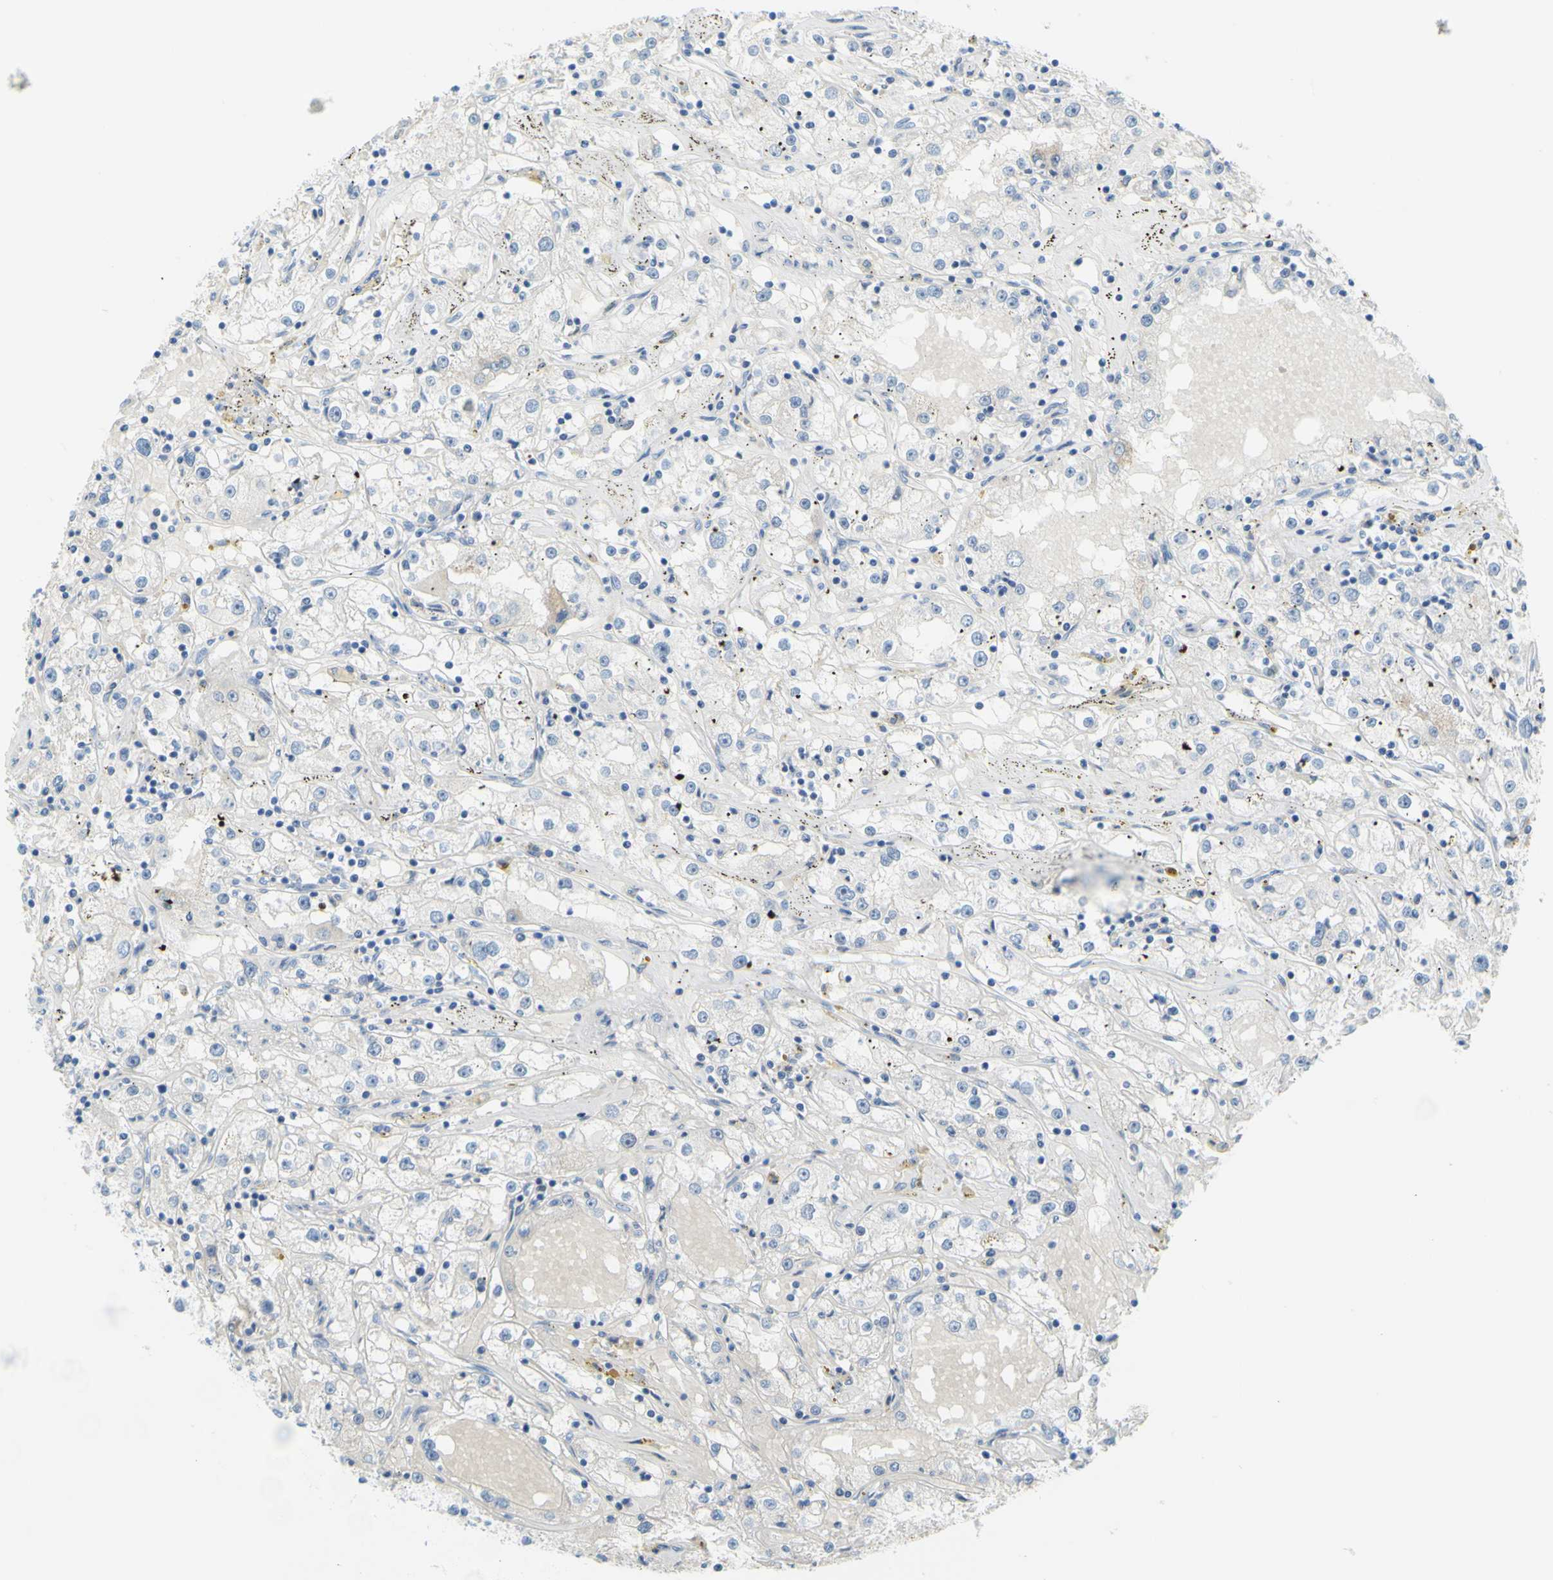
{"staining": {"intensity": "negative", "quantity": "none", "location": "none"}, "tissue": "renal cancer", "cell_type": "Tumor cells", "image_type": "cancer", "snomed": [{"axis": "morphology", "description": "Adenocarcinoma, NOS"}, {"axis": "topography", "description": "Kidney"}], "caption": "Tumor cells are negative for brown protein staining in renal cancer.", "gene": "DCT", "patient": {"sex": "male", "age": 56}}